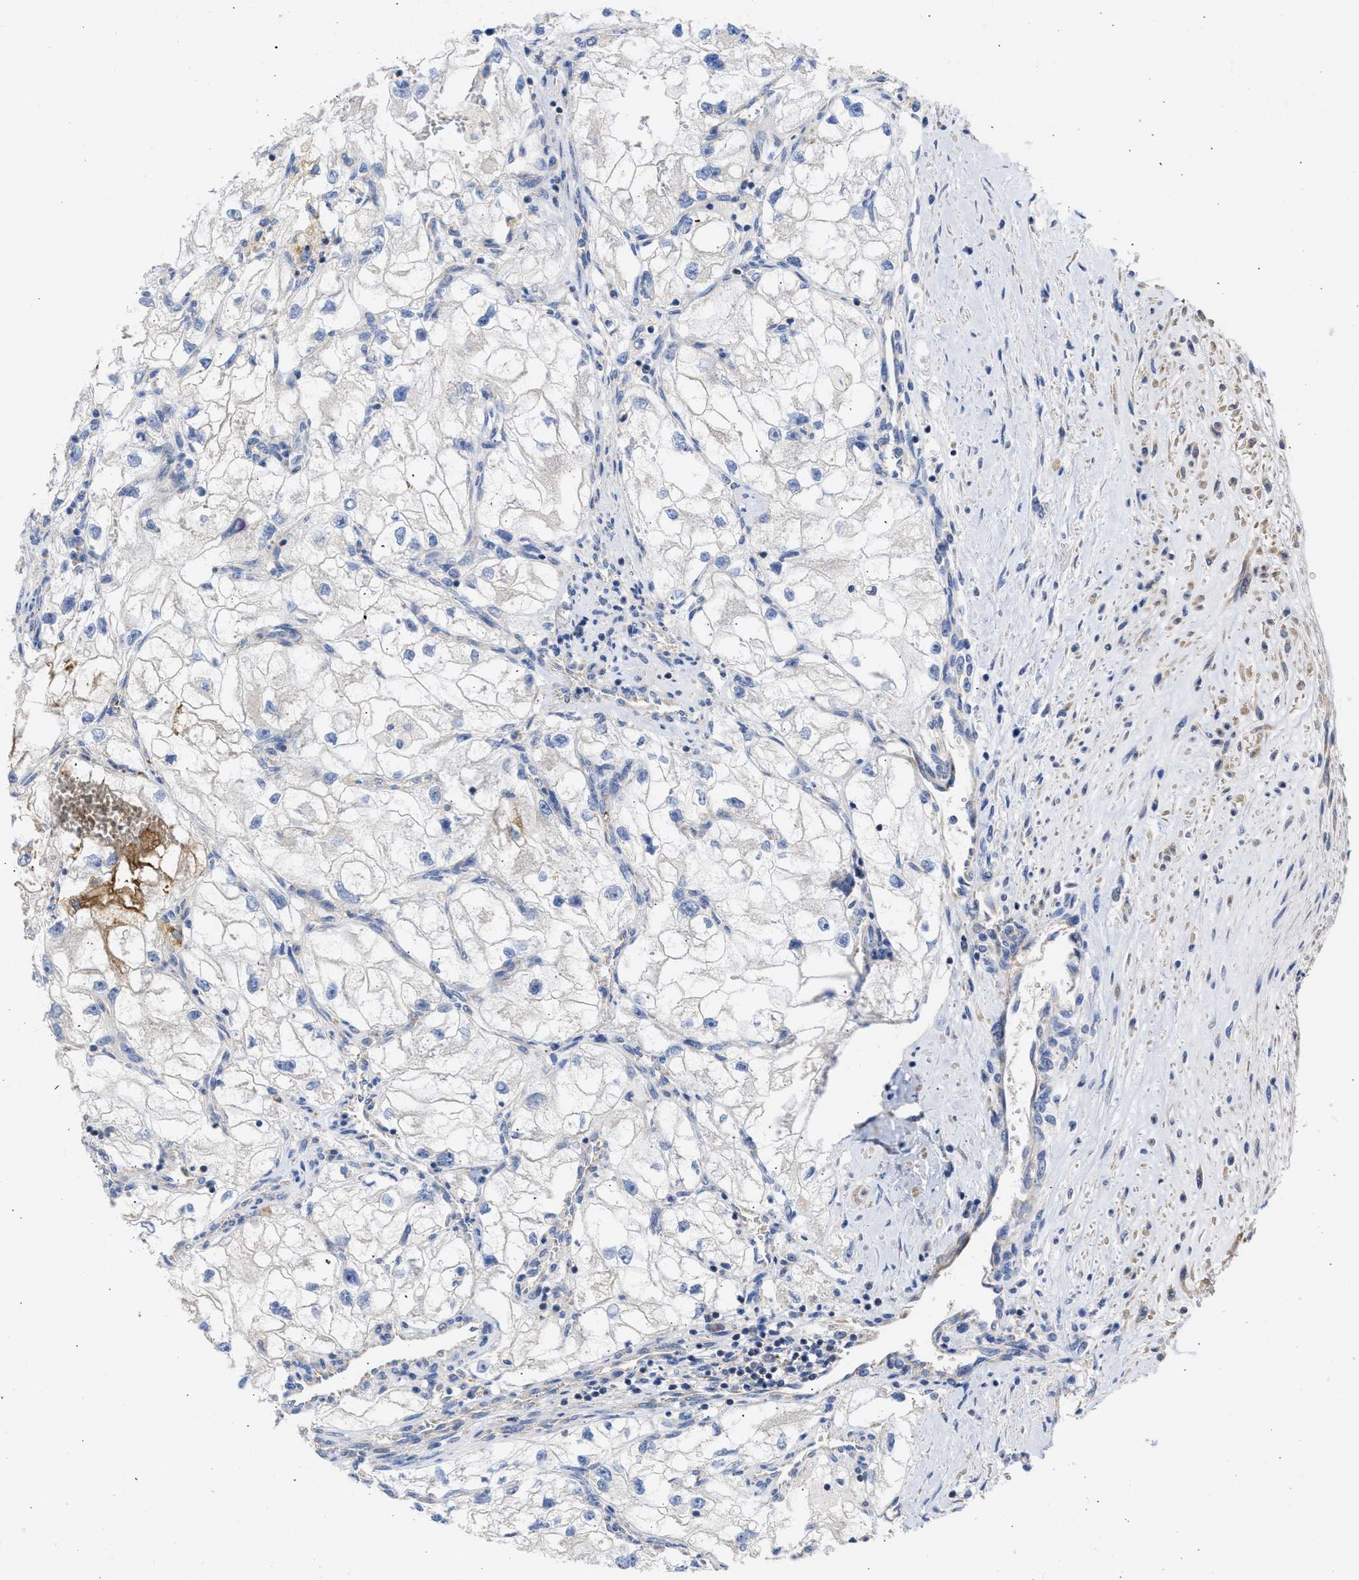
{"staining": {"intensity": "negative", "quantity": "none", "location": "none"}, "tissue": "renal cancer", "cell_type": "Tumor cells", "image_type": "cancer", "snomed": [{"axis": "morphology", "description": "Adenocarcinoma, NOS"}, {"axis": "topography", "description": "Kidney"}], "caption": "This is an immunohistochemistry (IHC) photomicrograph of human renal cancer. There is no staining in tumor cells.", "gene": "BTG3", "patient": {"sex": "female", "age": 70}}